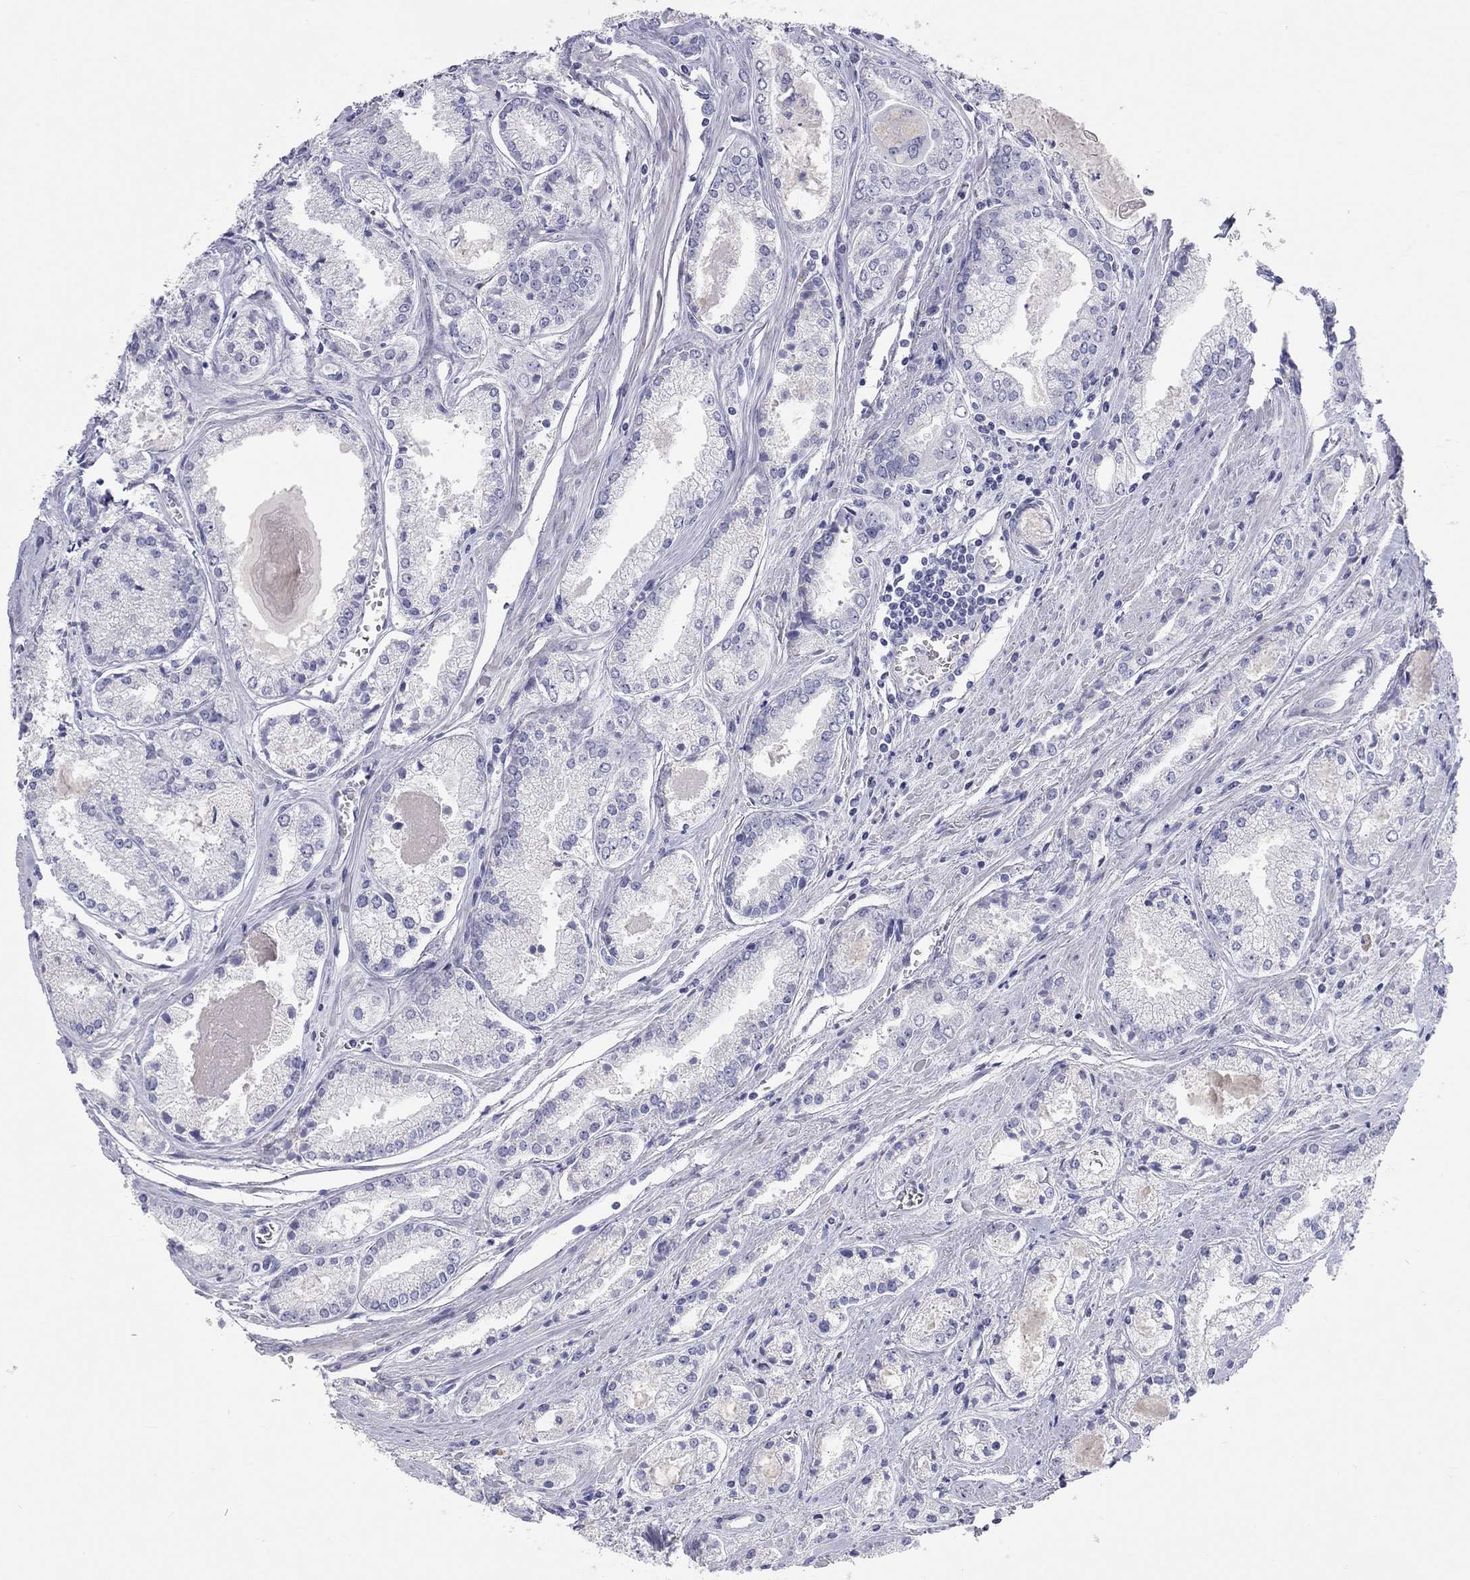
{"staining": {"intensity": "negative", "quantity": "none", "location": "none"}, "tissue": "prostate cancer", "cell_type": "Tumor cells", "image_type": "cancer", "snomed": [{"axis": "morphology", "description": "Adenocarcinoma, NOS"}, {"axis": "topography", "description": "Prostate"}], "caption": "High power microscopy histopathology image of an immunohistochemistry photomicrograph of prostate adenocarcinoma, revealing no significant expression in tumor cells.", "gene": "PCDHGC5", "patient": {"sex": "male", "age": 72}}